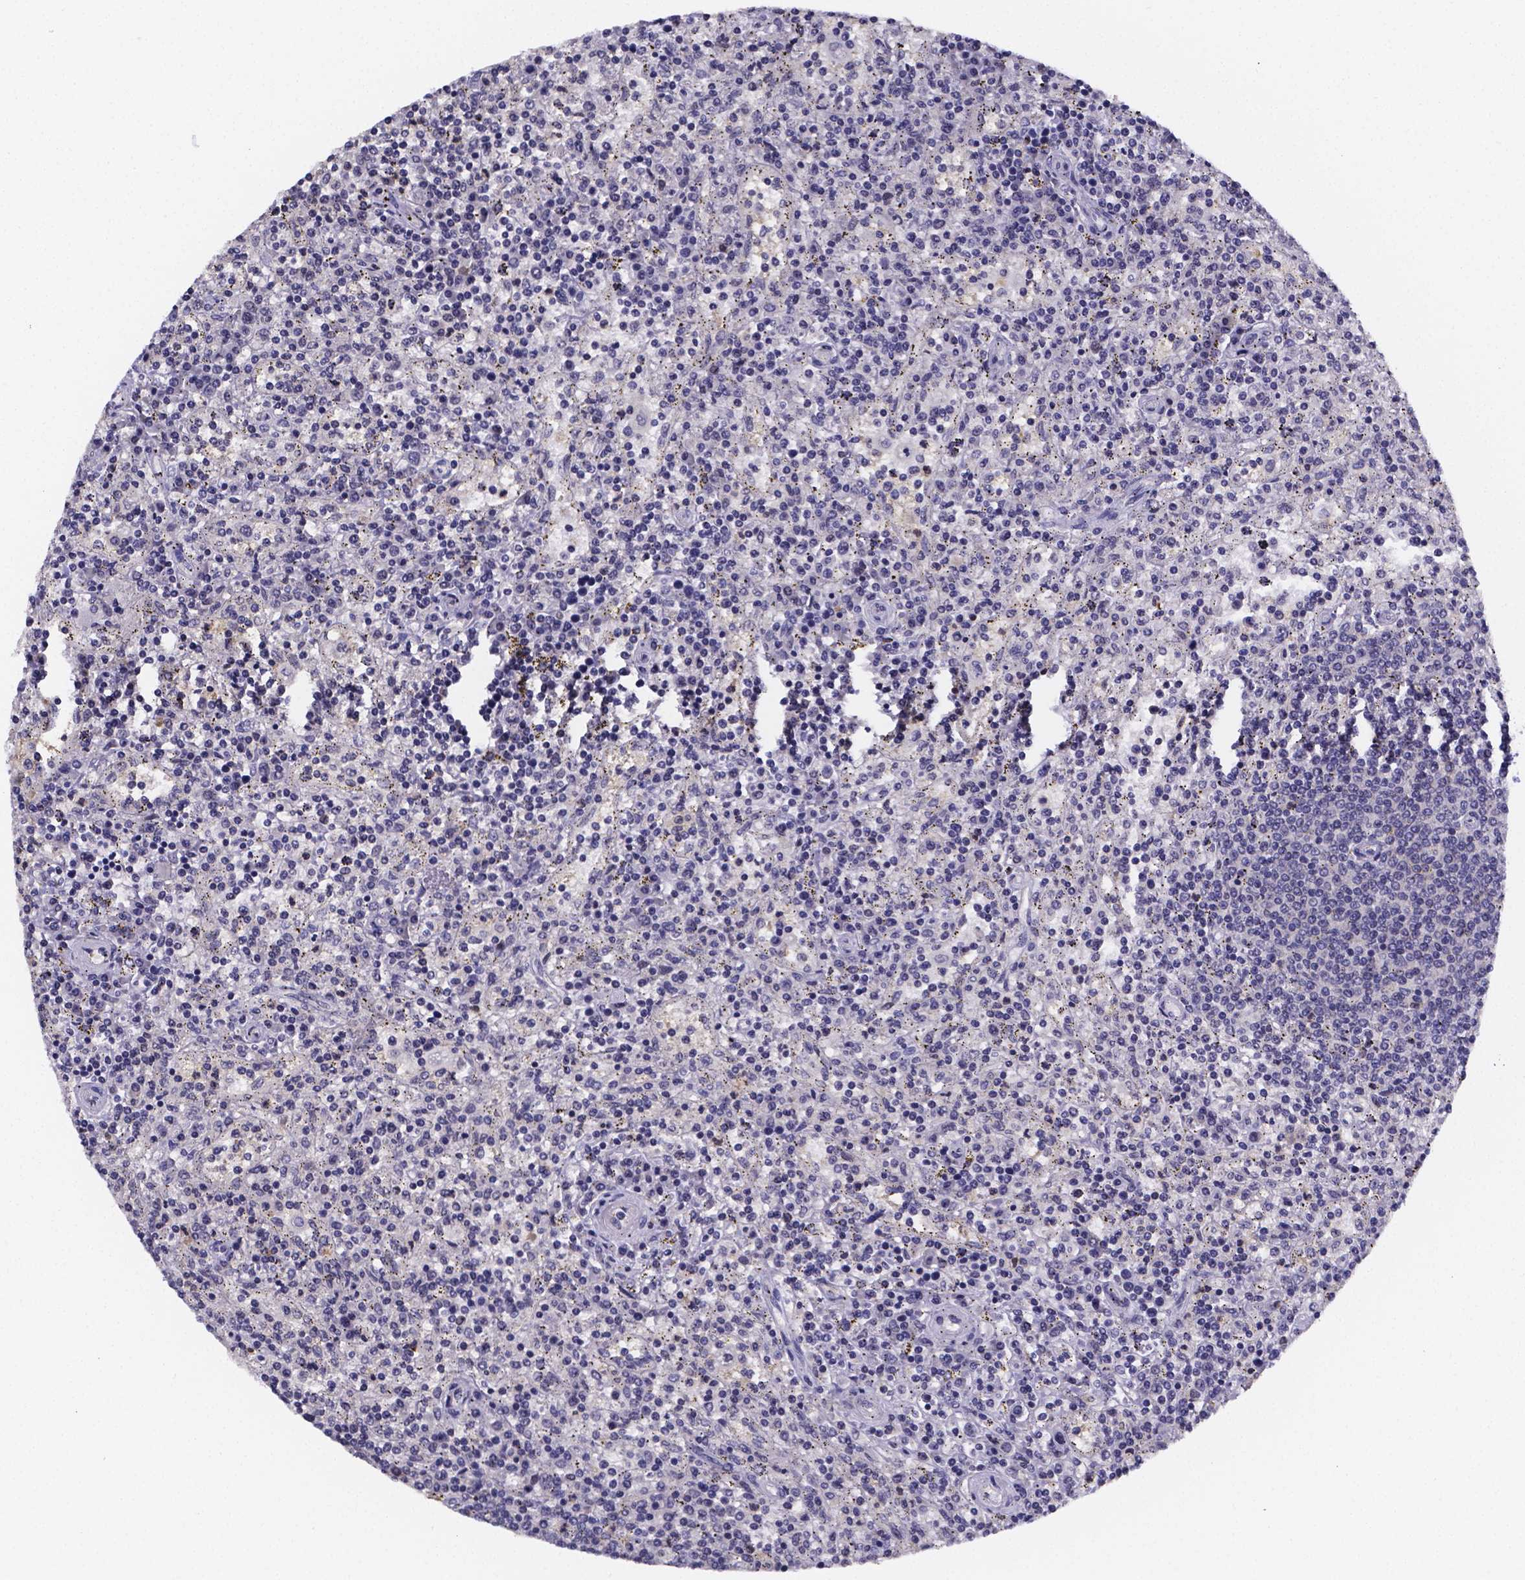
{"staining": {"intensity": "negative", "quantity": "none", "location": "none"}, "tissue": "lymphoma", "cell_type": "Tumor cells", "image_type": "cancer", "snomed": [{"axis": "morphology", "description": "Malignant lymphoma, non-Hodgkin's type, Low grade"}, {"axis": "topography", "description": "Spleen"}], "caption": "Image shows no significant protein positivity in tumor cells of lymphoma.", "gene": "IZUMO1", "patient": {"sex": "male", "age": 62}}